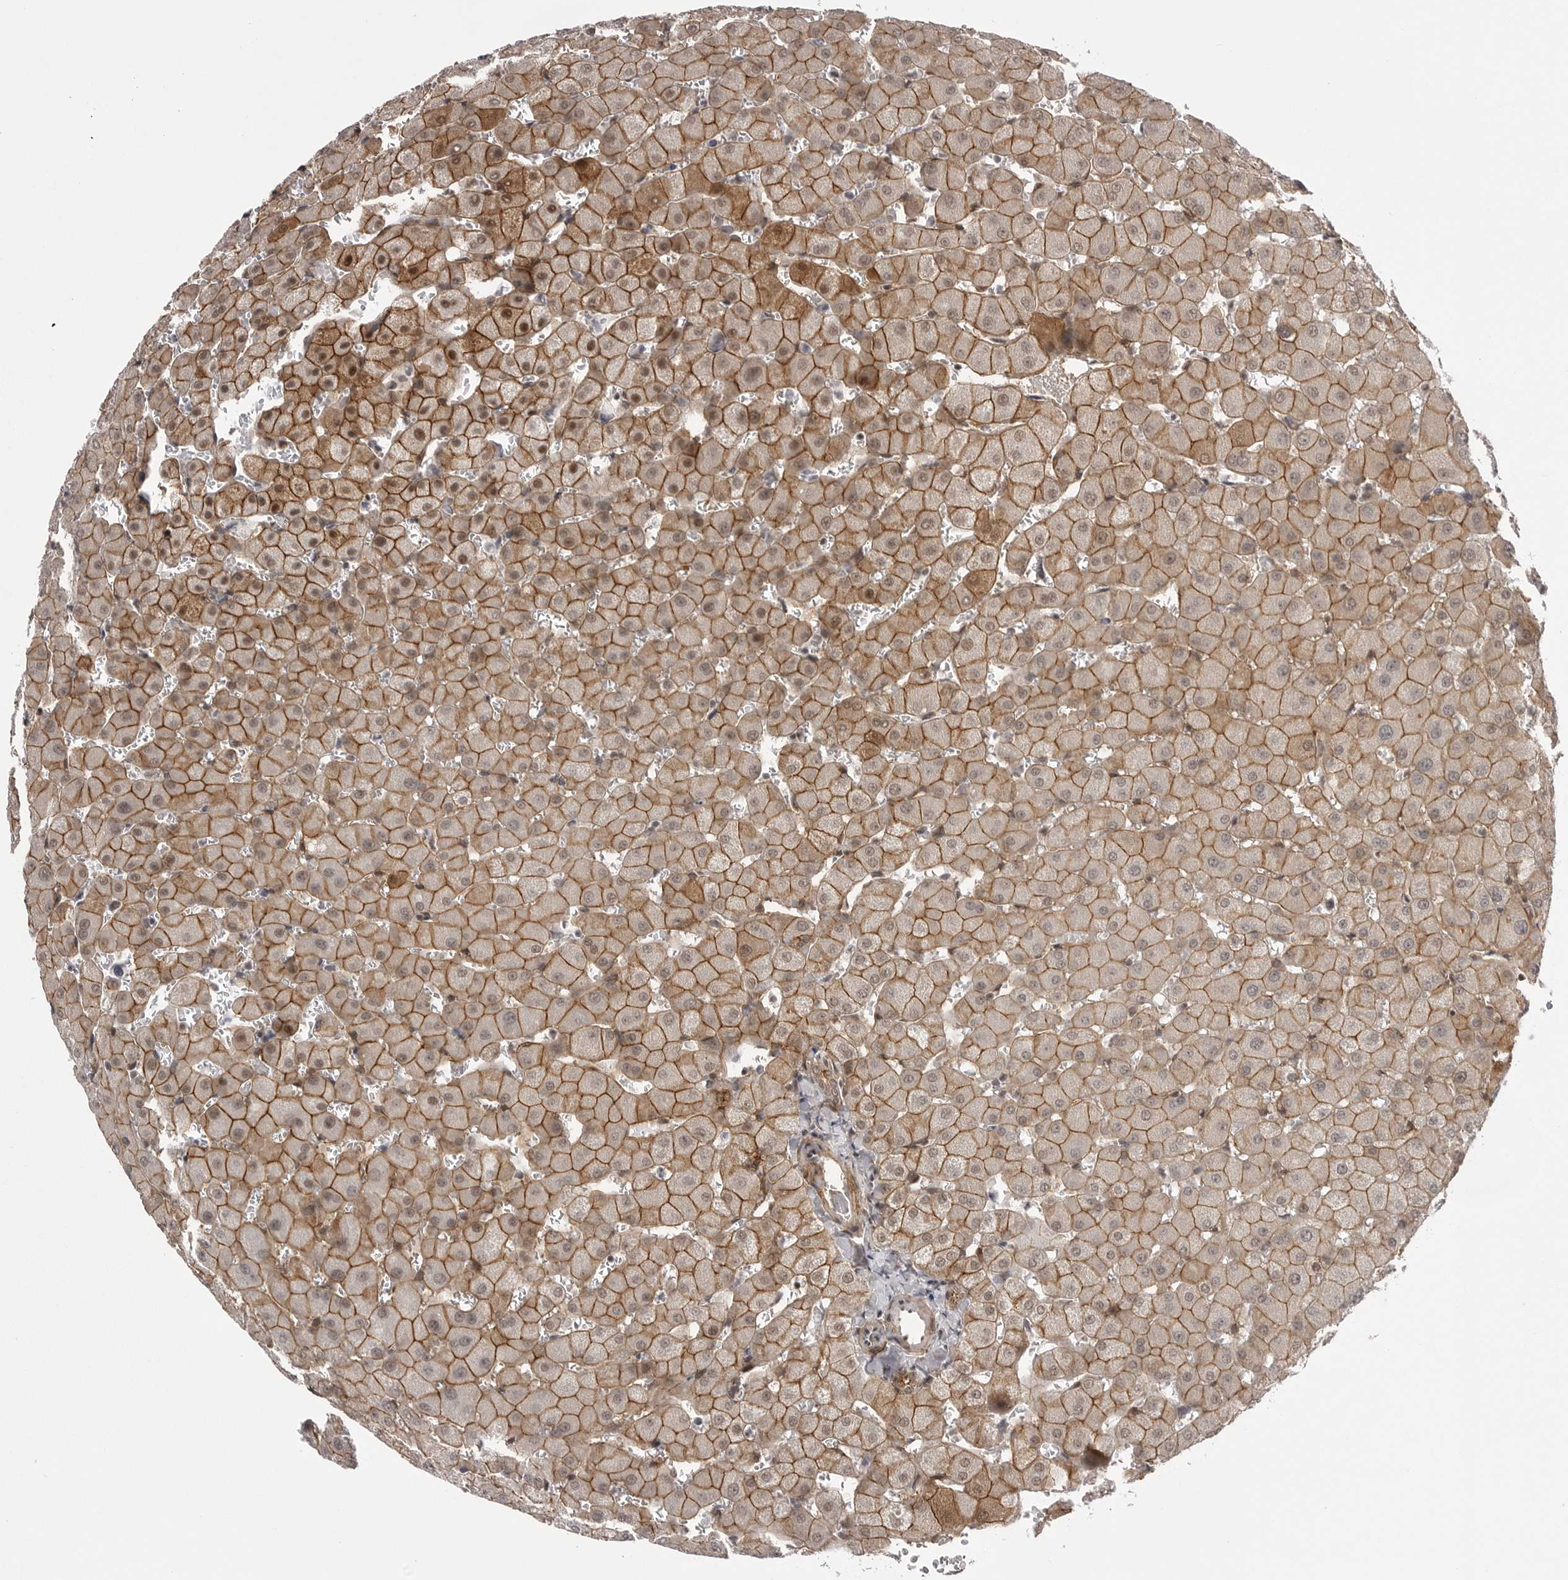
{"staining": {"intensity": "weak", "quantity": "<25%", "location": "cytoplasmic/membranous"}, "tissue": "liver", "cell_type": "Cholangiocytes", "image_type": "normal", "snomed": [{"axis": "morphology", "description": "Normal tissue, NOS"}, {"axis": "topography", "description": "Liver"}], "caption": "IHC histopathology image of normal liver: human liver stained with DAB (3,3'-diaminobenzidine) shows no significant protein expression in cholangiocytes.", "gene": "SORBS1", "patient": {"sex": "female", "age": 63}}